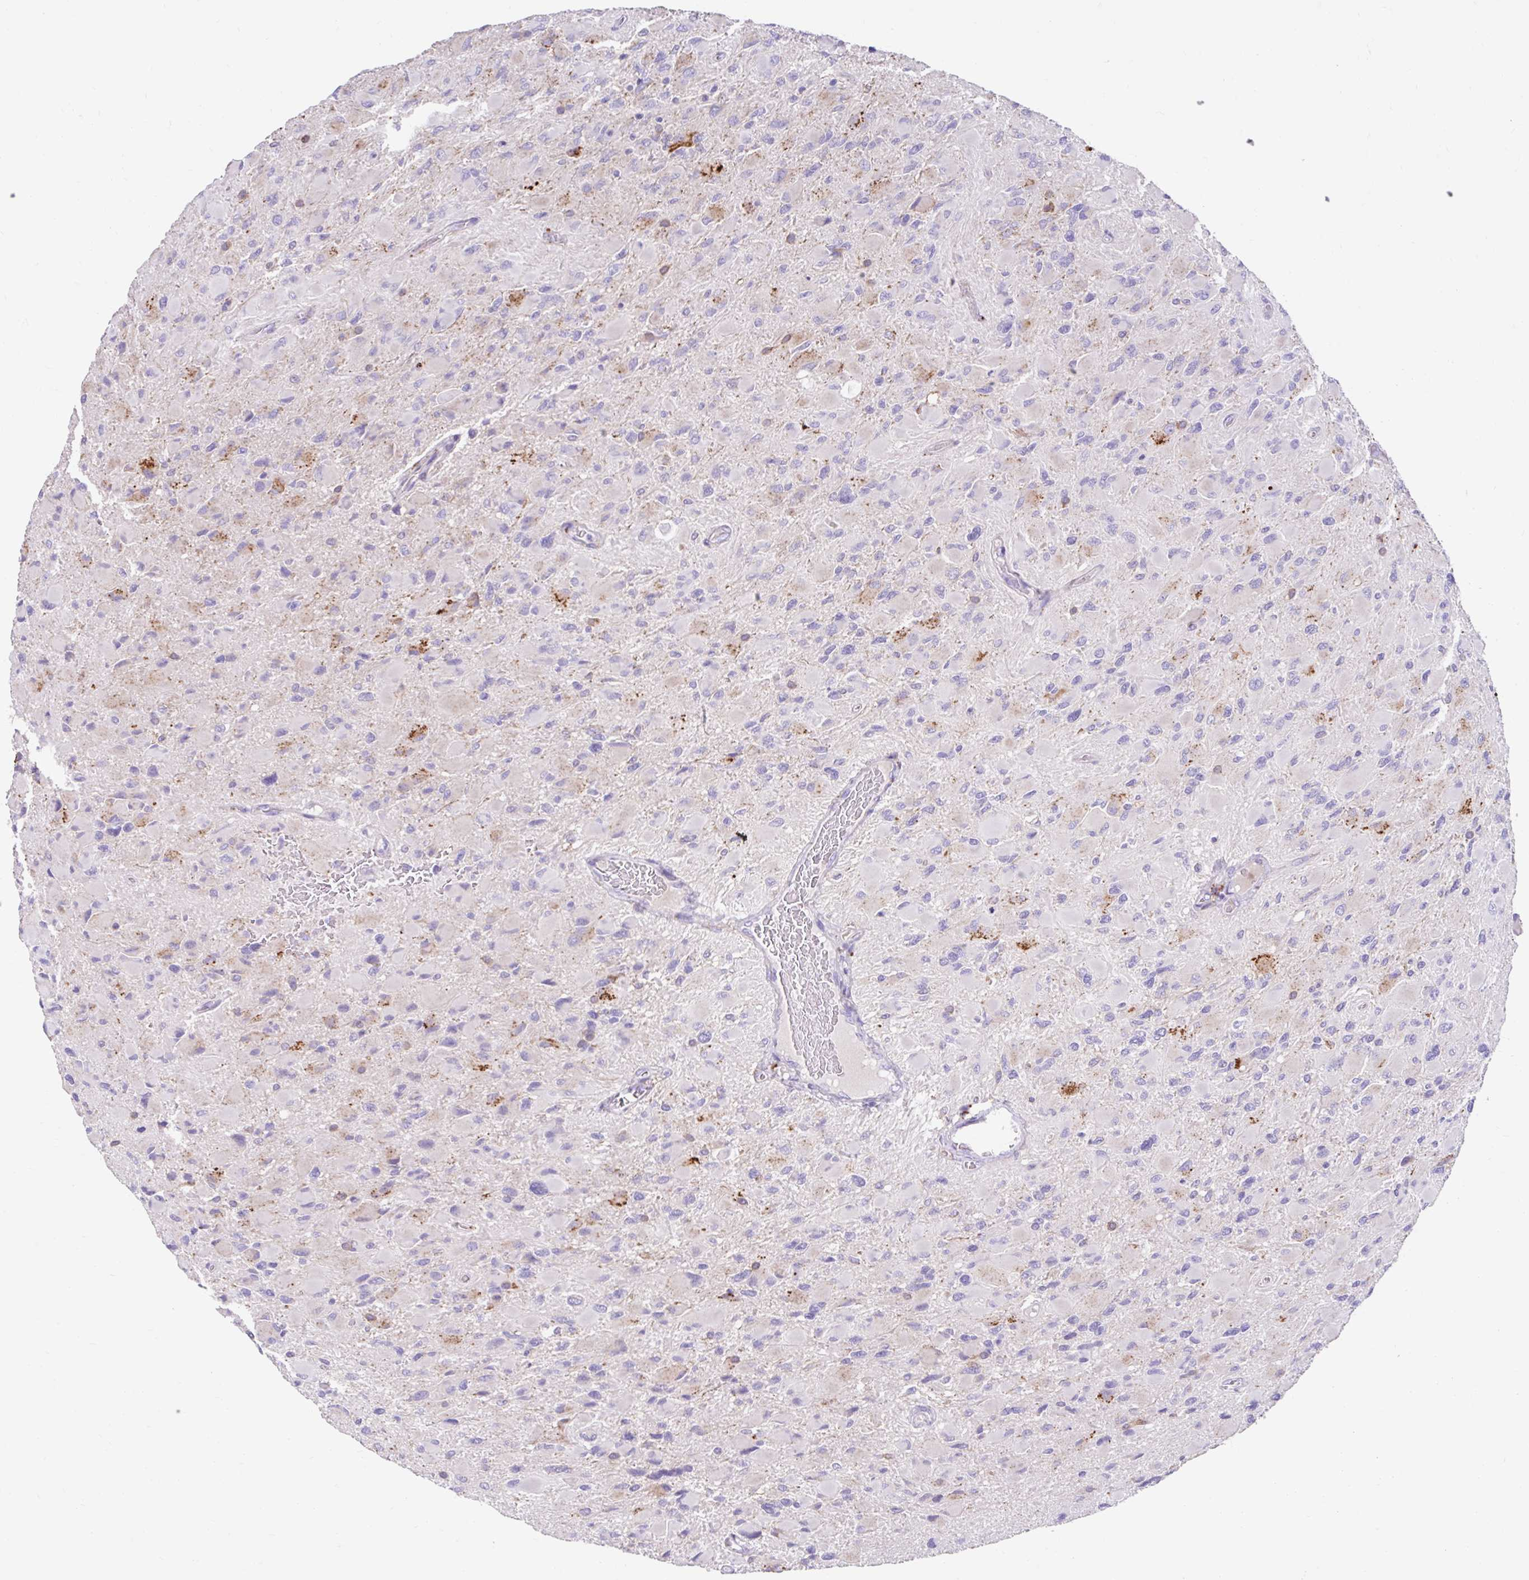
{"staining": {"intensity": "moderate", "quantity": "<25%", "location": "cytoplasmic/membranous"}, "tissue": "glioma", "cell_type": "Tumor cells", "image_type": "cancer", "snomed": [{"axis": "morphology", "description": "Glioma, malignant, High grade"}, {"axis": "topography", "description": "Cerebral cortex"}], "caption": "The photomicrograph exhibits staining of malignant glioma (high-grade), revealing moderate cytoplasmic/membranous protein positivity (brown color) within tumor cells.", "gene": "ZNF33A", "patient": {"sex": "female", "age": 36}}